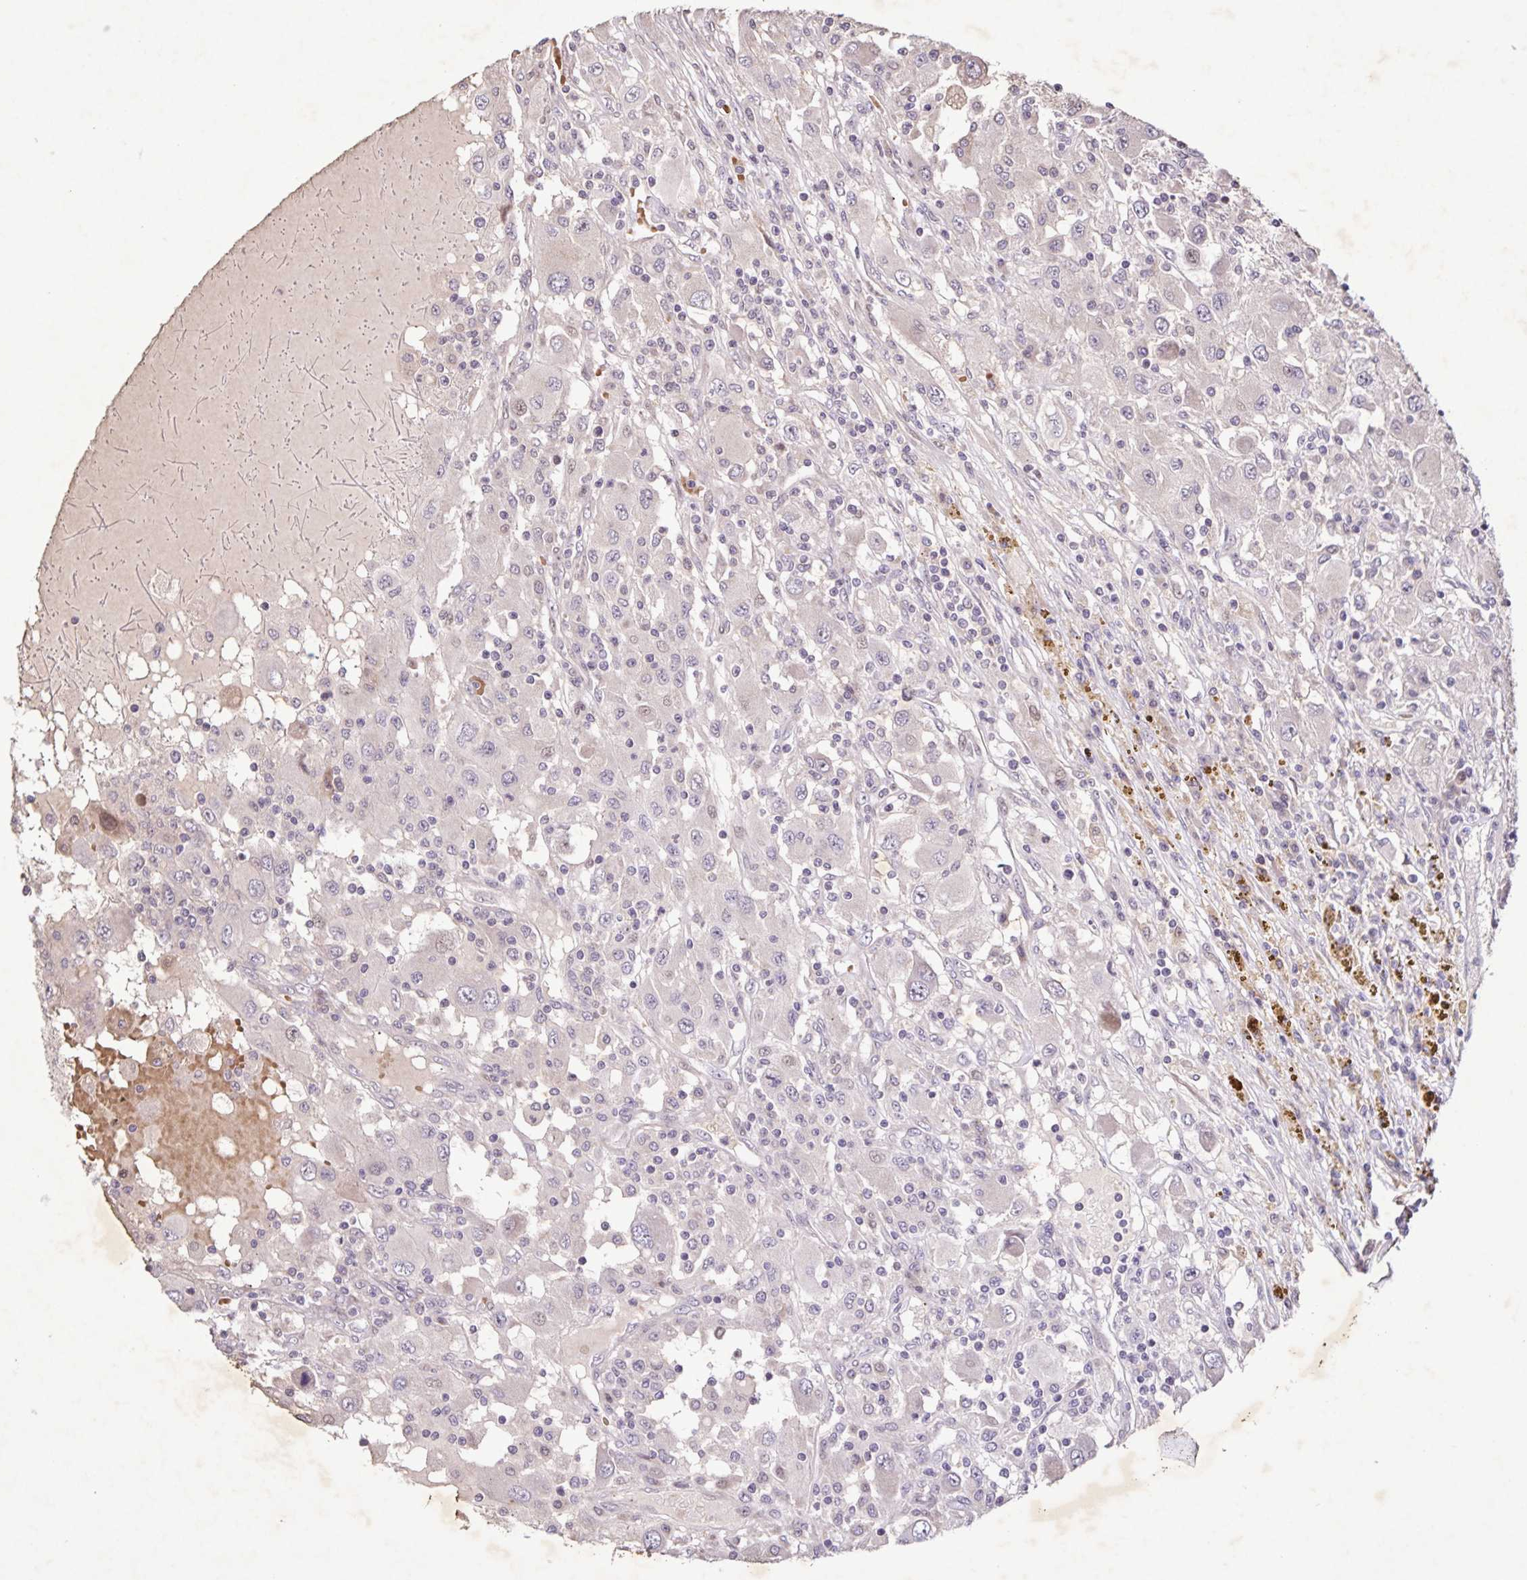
{"staining": {"intensity": "negative", "quantity": "none", "location": "none"}, "tissue": "renal cancer", "cell_type": "Tumor cells", "image_type": "cancer", "snomed": [{"axis": "morphology", "description": "Adenocarcinoma, NOS"}, {"axis": "topography", "description": "Kidney"}], "caption": "DAB (3,3'-diaminobenzidine) immunohistochemical staining of human renal cancer displays no significant positivity in tumor cells.", "gene": "GDF2", "patient": {"sex": "female", "age": 67}}